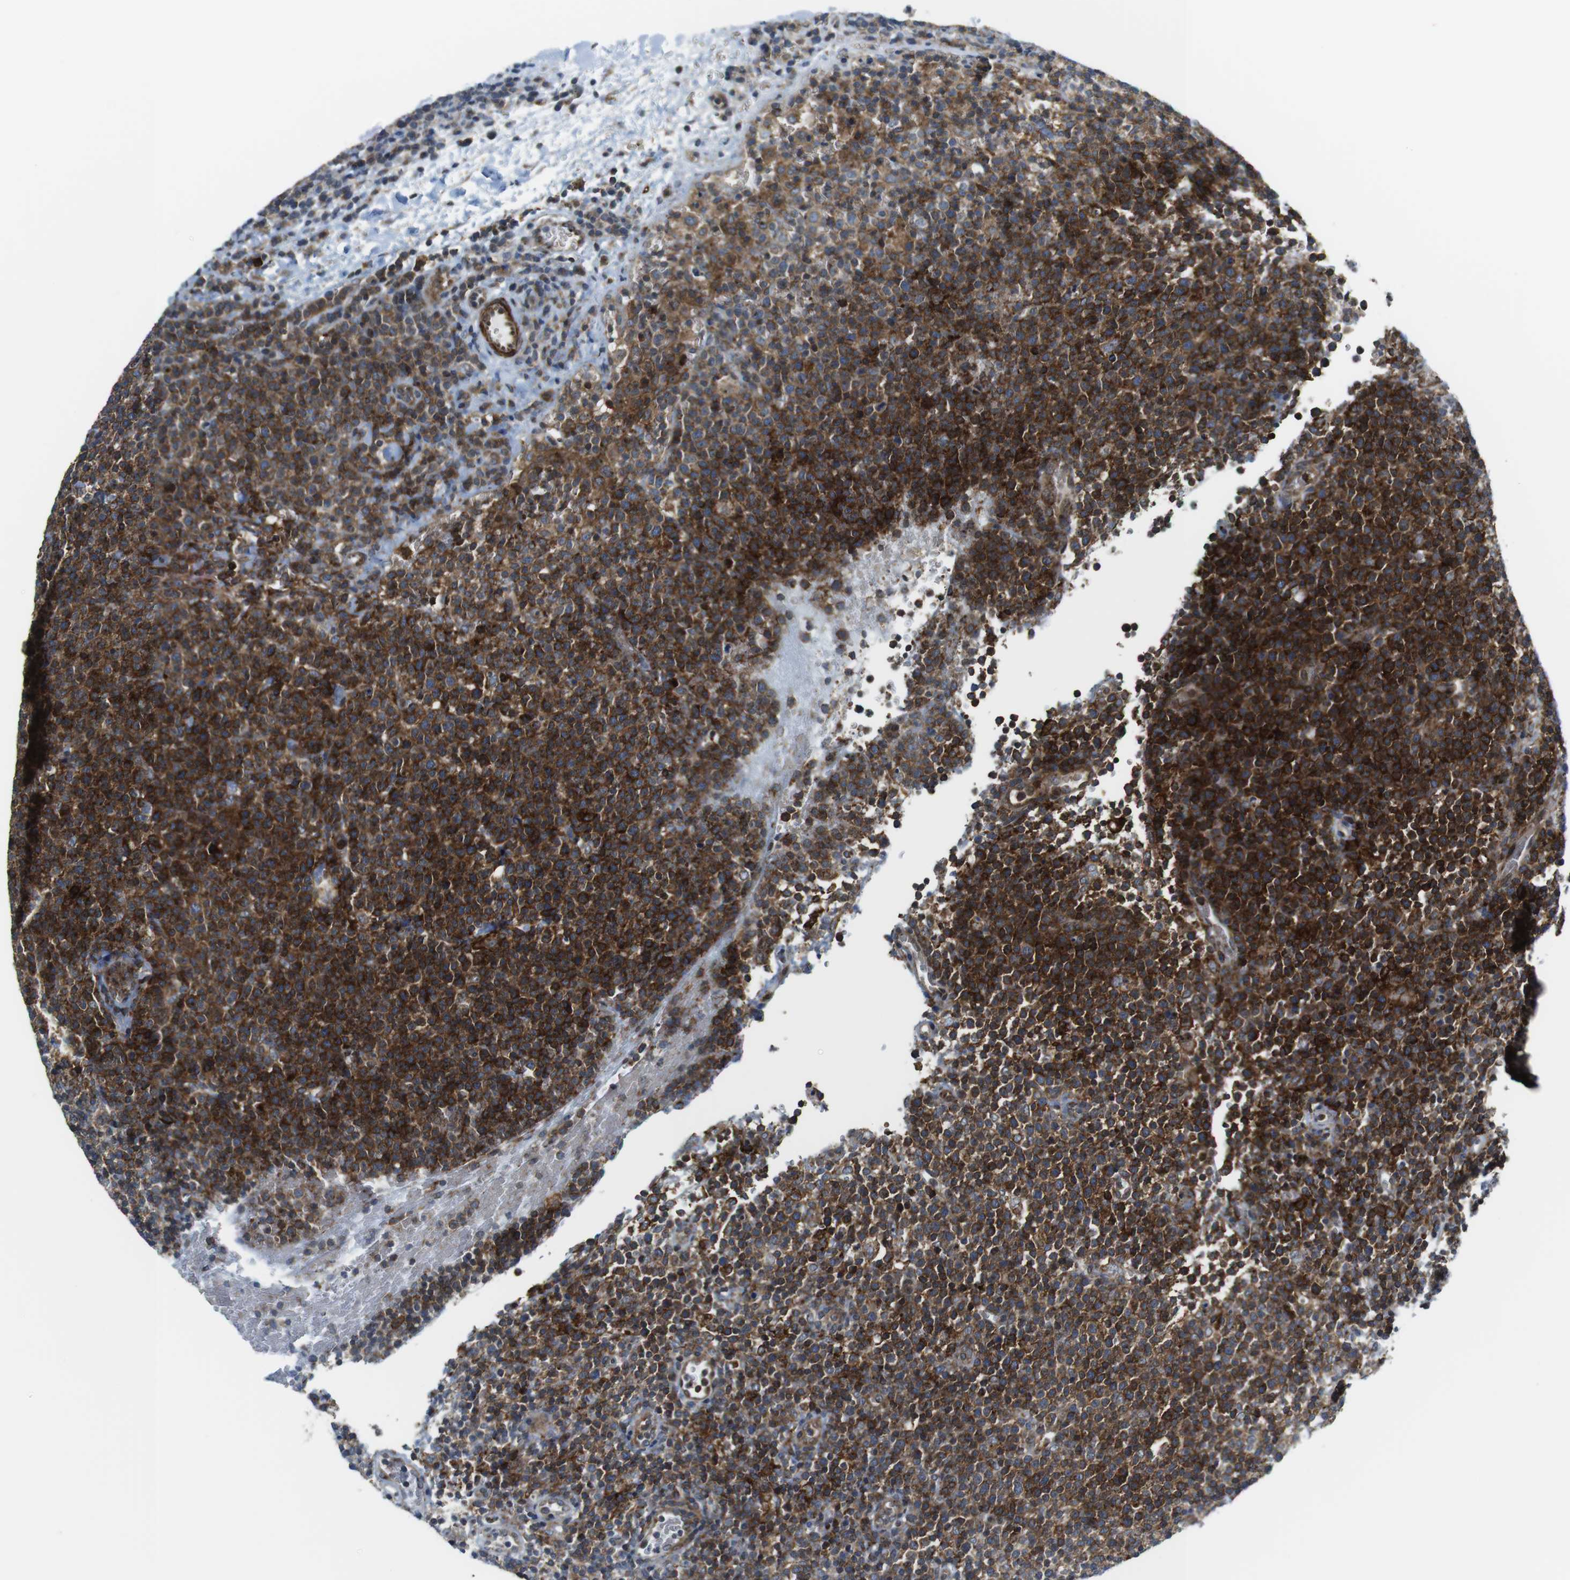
{"staining": {"intensity": "strong", "quantity": "25%-75%", "location": "cytoplasmic/membranous"}, "tissue": "lymphoma", "cell_type": "Tumor cells", "image_type": "cancer", "snomed": [{"axis": "morphology", "description": "Malignant lymphoma, non-Hodgkin's type, High grade"}, {"axis": "topography", "description": "Lymph node"}], "caption": "Immunohistochemistry (IHC) staining of high-grade malignant lymphoma, non-Hodgkin's type, which exhibits high levels of strong cytoplasmic/membranous staining in about 25%-75% of tumor cells indicating strong cytoplasmic/membranous protein expression. The staining was performed using DAB (3,3'-diaminobenzidine) (brown) for protein detection and nuclei were counterstained in hematoxylin (blue).", "gene": "CUL7", "patient": {"sex": "male", "age": 61}}